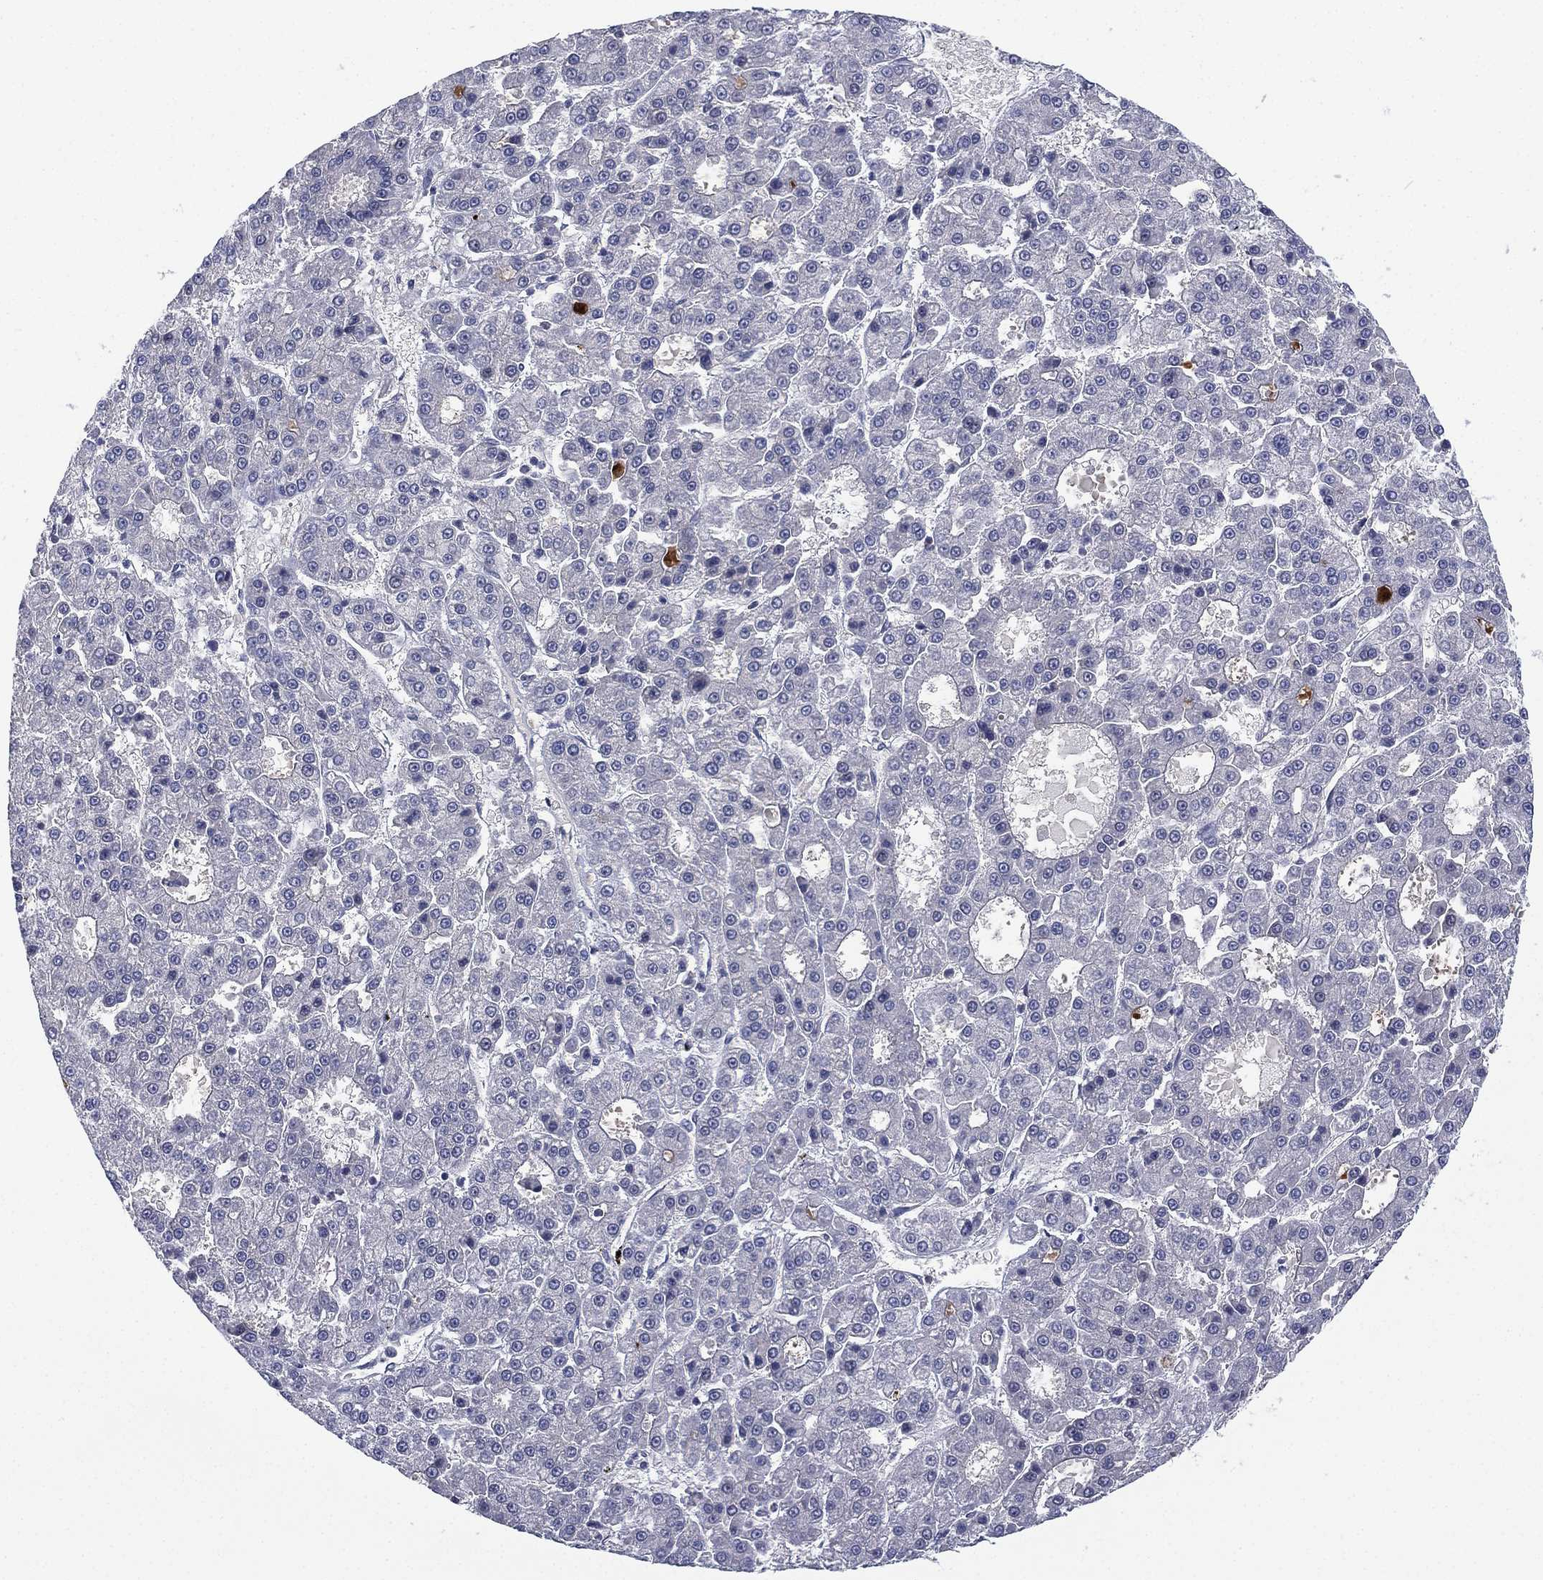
{"staining": {"intensity": "negative", "quantity": "none", "location": "none"}, "tissue": "liver cancer", "cell_type": "Tumor cells", "image_type": "cancer", "snomed": [{"axis": "morphology", "description": "Carcinoma, Hepatocellular, NOS"}, {"axis": "topography", "description": "Liver"}], "caption": "Histopathology image shows no significant protein positivity in tumor cells of liver cancer (hepatocellular carcinoma).", "gene": "MPP7", "patient": {"sex": "male", "age": 70}}